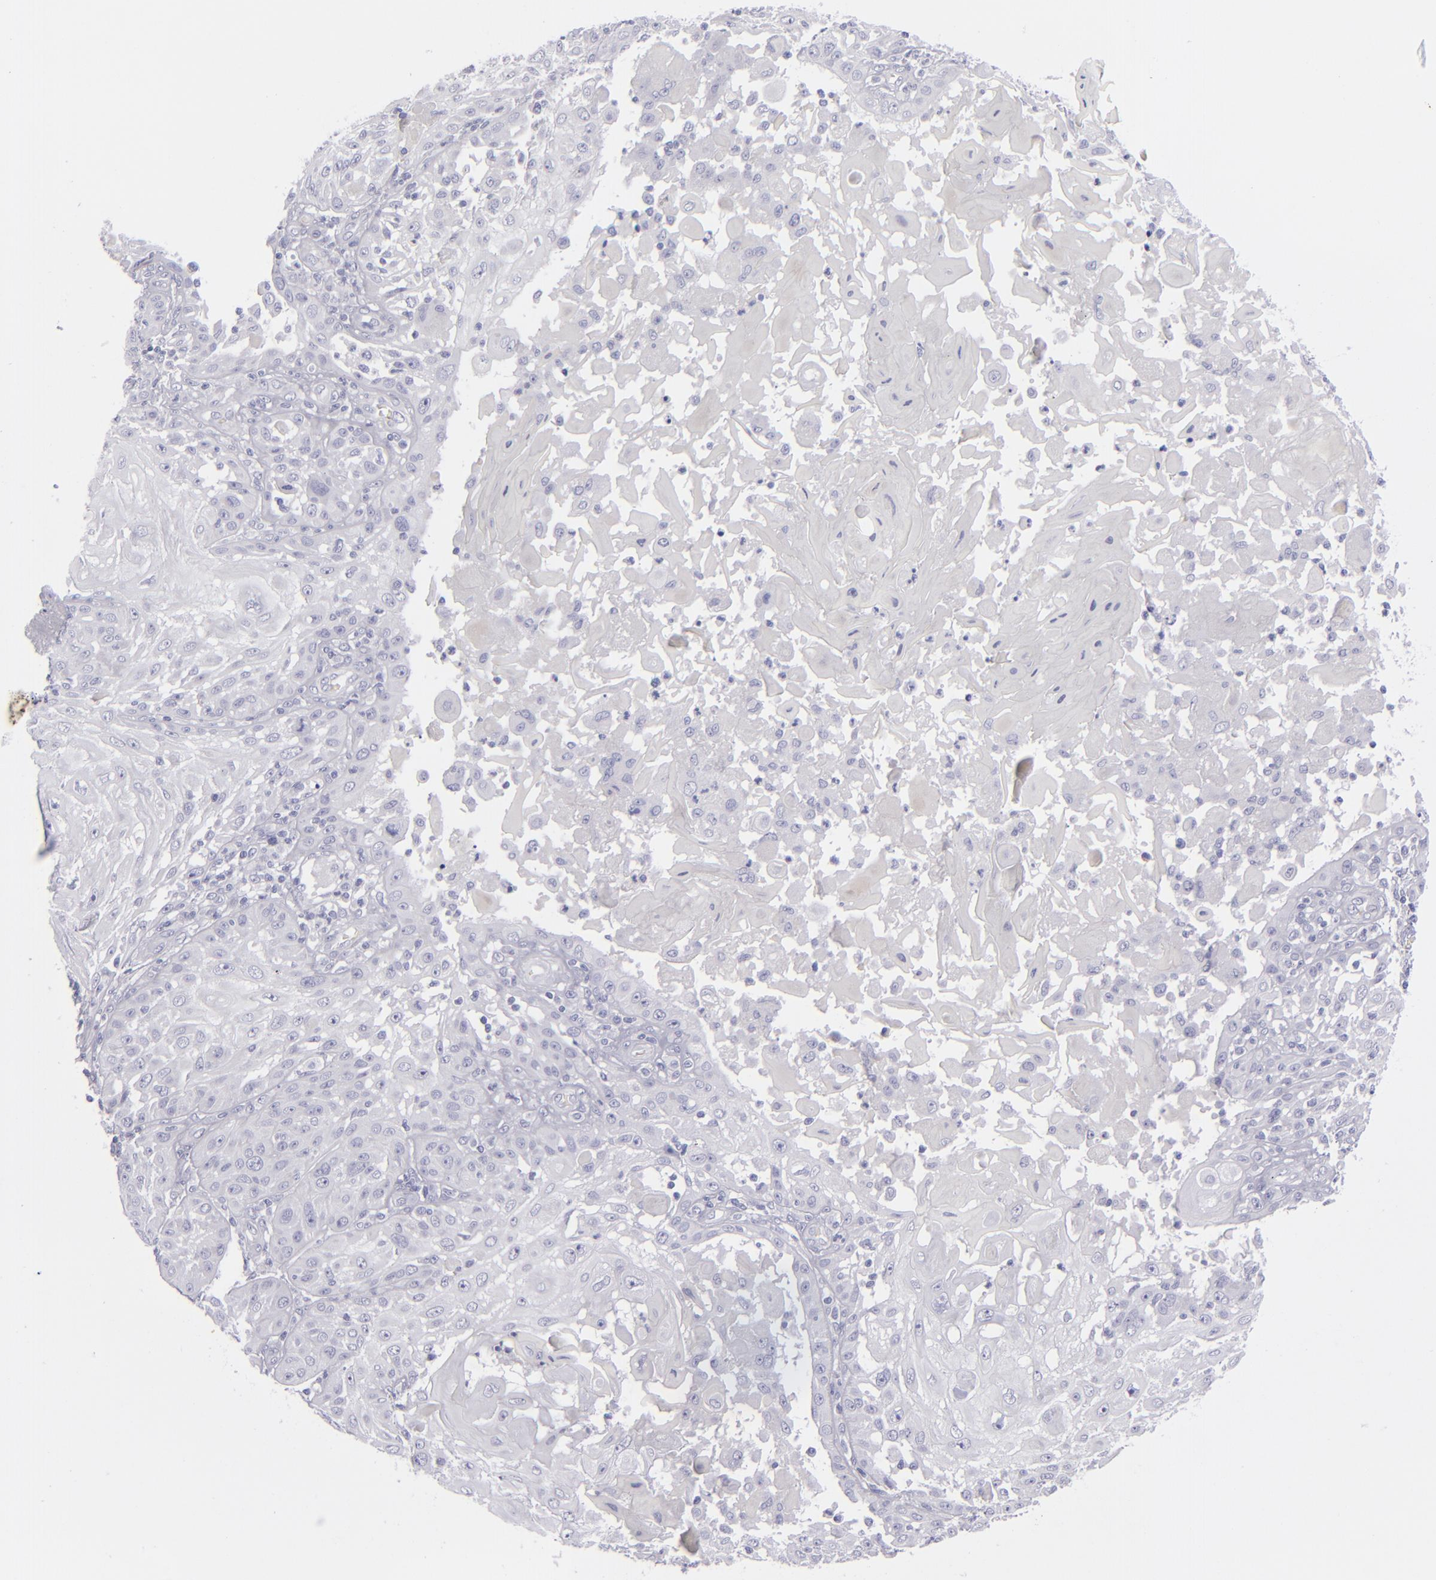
{"staining": {"intensity": "negative", "quantity": "none", "location": "none"}, "tissue": "skin cancer", "cell_type": "Tumor cells", "image_type": "cancer", "snomed": [{"axis": "morphology", "description": "Squamous cell carcinoma, NOS"}, {"axis": "topography", "description": "Skin"}], "caption": "Photomicrograph shows no protein positivity in tumor cells of skin cancer tissue.", "gene": "CD22", "patient": {"sex": "female", "age": 89}}